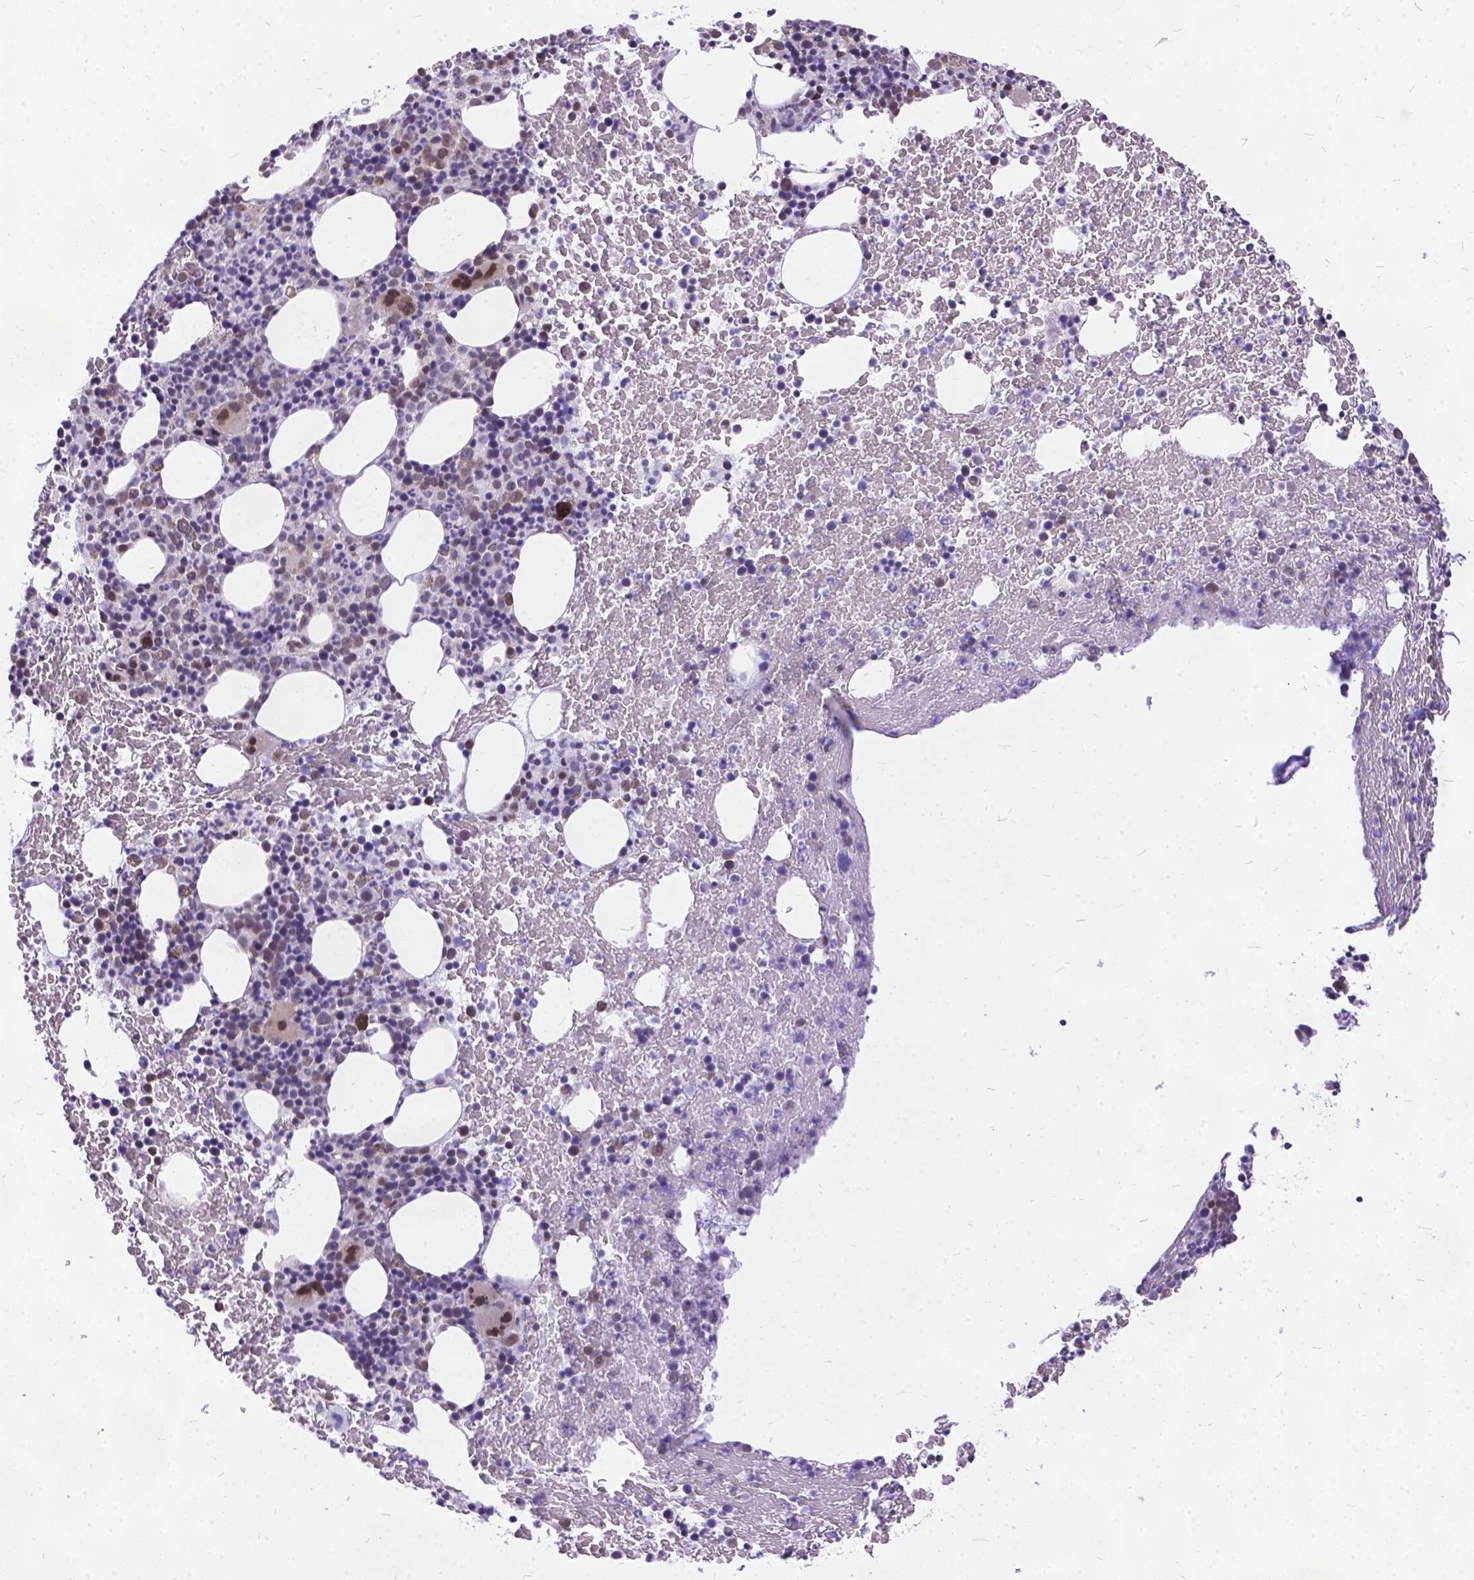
{"staining": {"intensity": "moderate", "quantity": "<25%", "location": "nuclear"}, "tissue": "bone marrow", "cell_type": "Hematopoietic cells", "image_type": "normal", "snomed": [{"axis": "morphology", "description": "Normal tissue, NOS"}, {"axis": "topography", "description": "Bone marrow"}], "caption": "Unremarkable bone marrow was stained to show a protein in brown. There is low levels of moderate nuclear staining in about <25% of hematopoietic cells.", "gene": "FAM124B", "patient": {"sex": "male", "age": 72}}